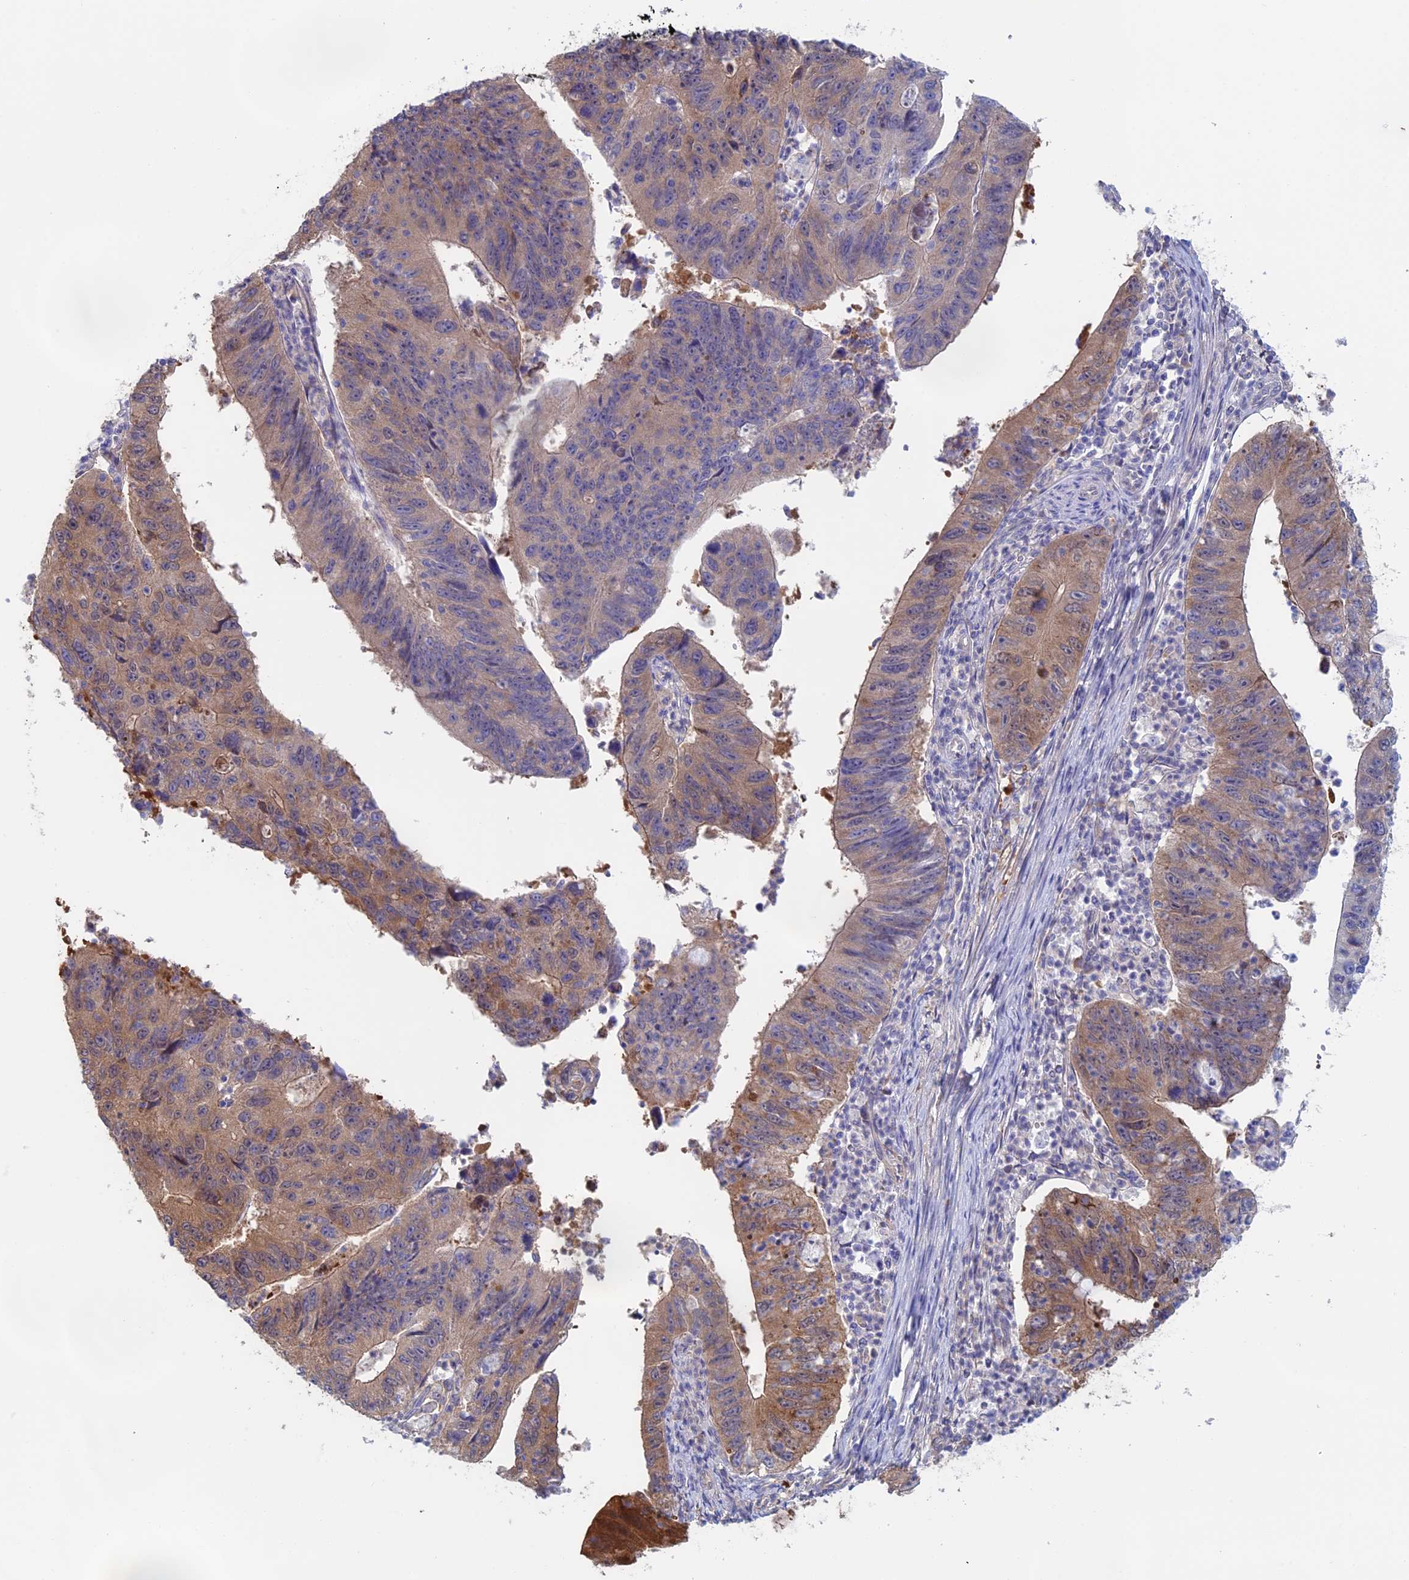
{"staining": {"intensity": "moderate", "quantity": "25%-75%", "location": "cytoplasmic/membranous"}, "tissue": "stomach cancer", "cell_type": "Tumor cells", "image_type": "cancer", "snomed": [{"axis": "morphology", "description": "Adenocarcinoma, NOS"}, {"axis": "topography", "description": "Stomach"}], "caption": "Immunohistochemical staining of human stomach adenocarcinoma displays moderate cytoplasmic/membranous protein staining in about 25%-75% of tumor cells.", "gene": "SYNDIG1L", "patient": {"sex": "male", "age": 59}}